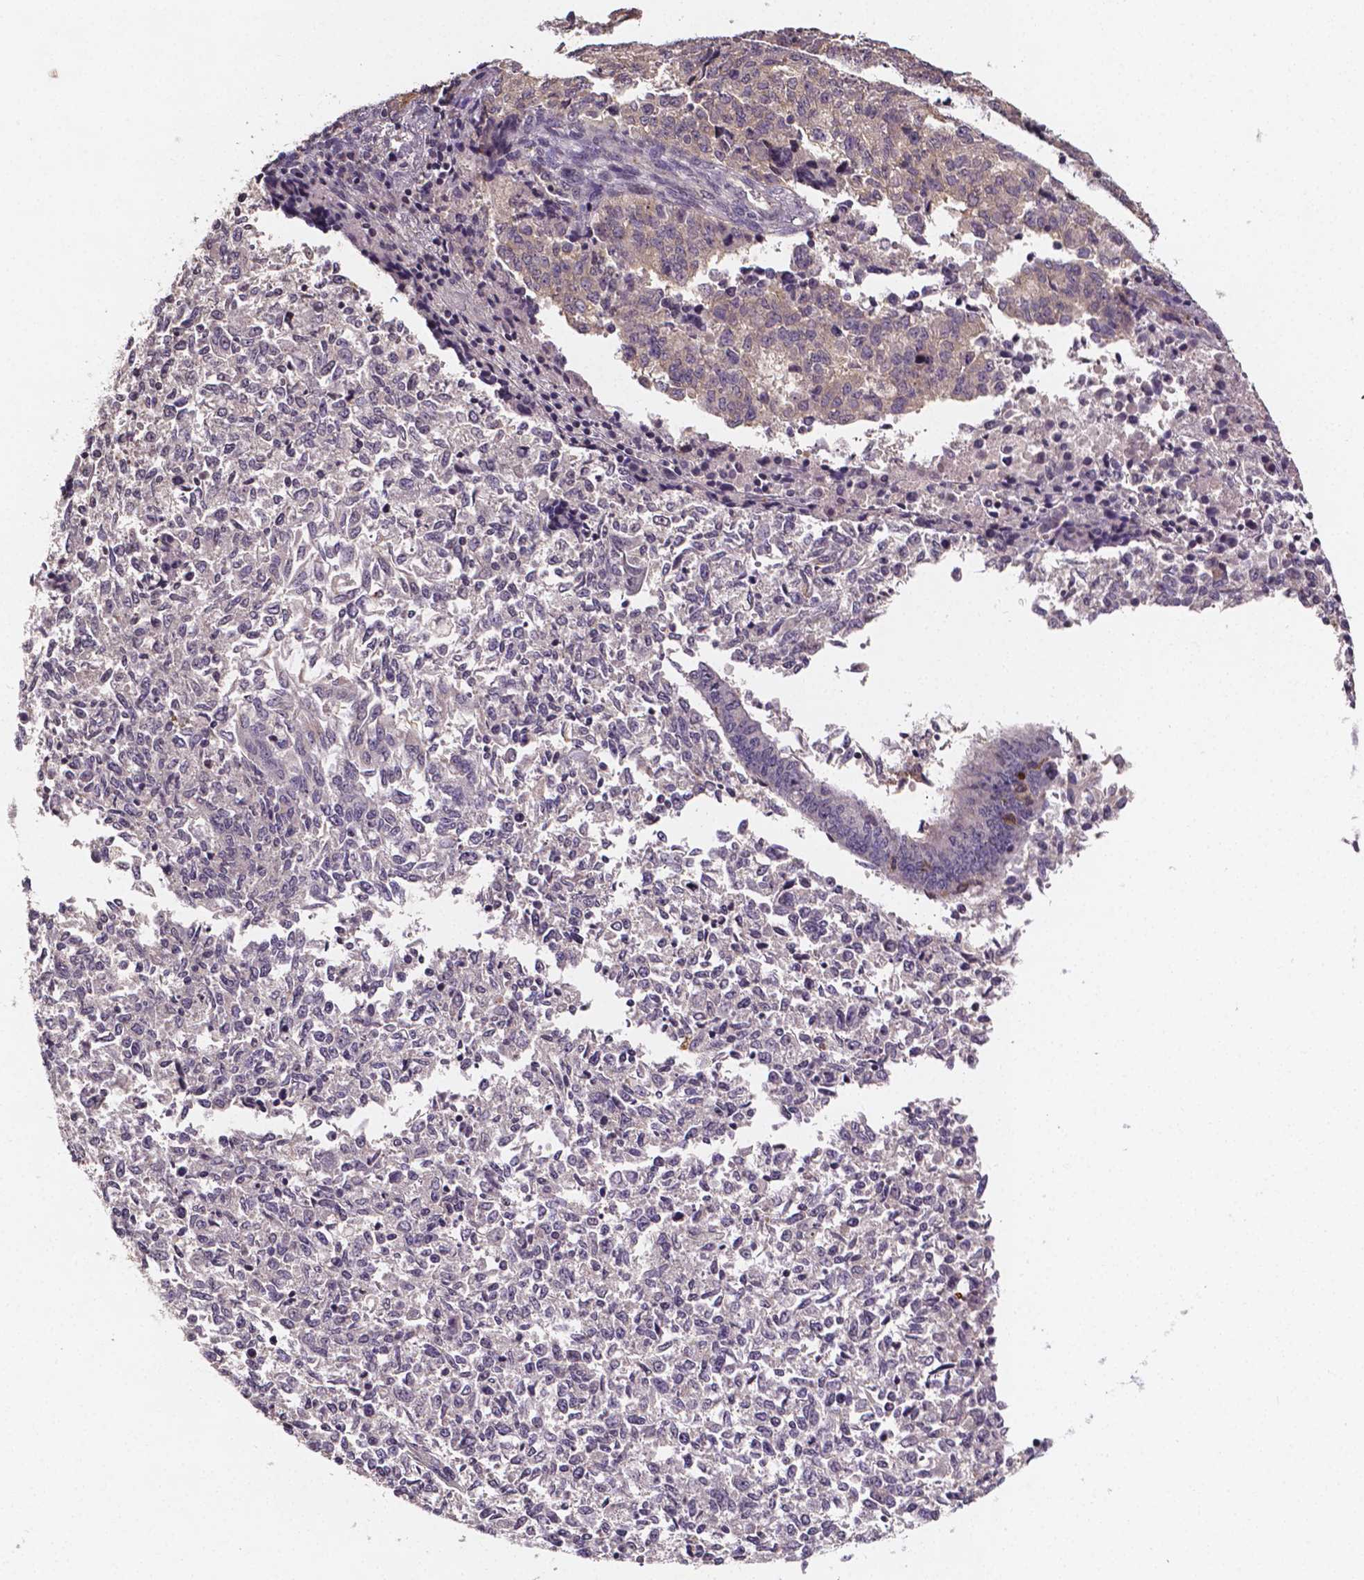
{"staining": {"intensity": "weak", "quantity": "<25%", "location": "cytoplasmic/membranous"}, "tissue": "endometrial cancer", "cell_type": "Tumor cells", "image_type": "cancer", "snomed": [{"axis": "morphology", "description": "Adenocarcinoma, NOS"}, {"axis": "topography", "description": "Endometrium"}], "caption": "An immunohistochemistry histopathology image of adenocarcinoma (endometrial) is shown. There is no staining in tumor cells of adenocarcinoma (endometrial).", "gene": "NRGN", "patient": {"sex": "female", "age": 50}}